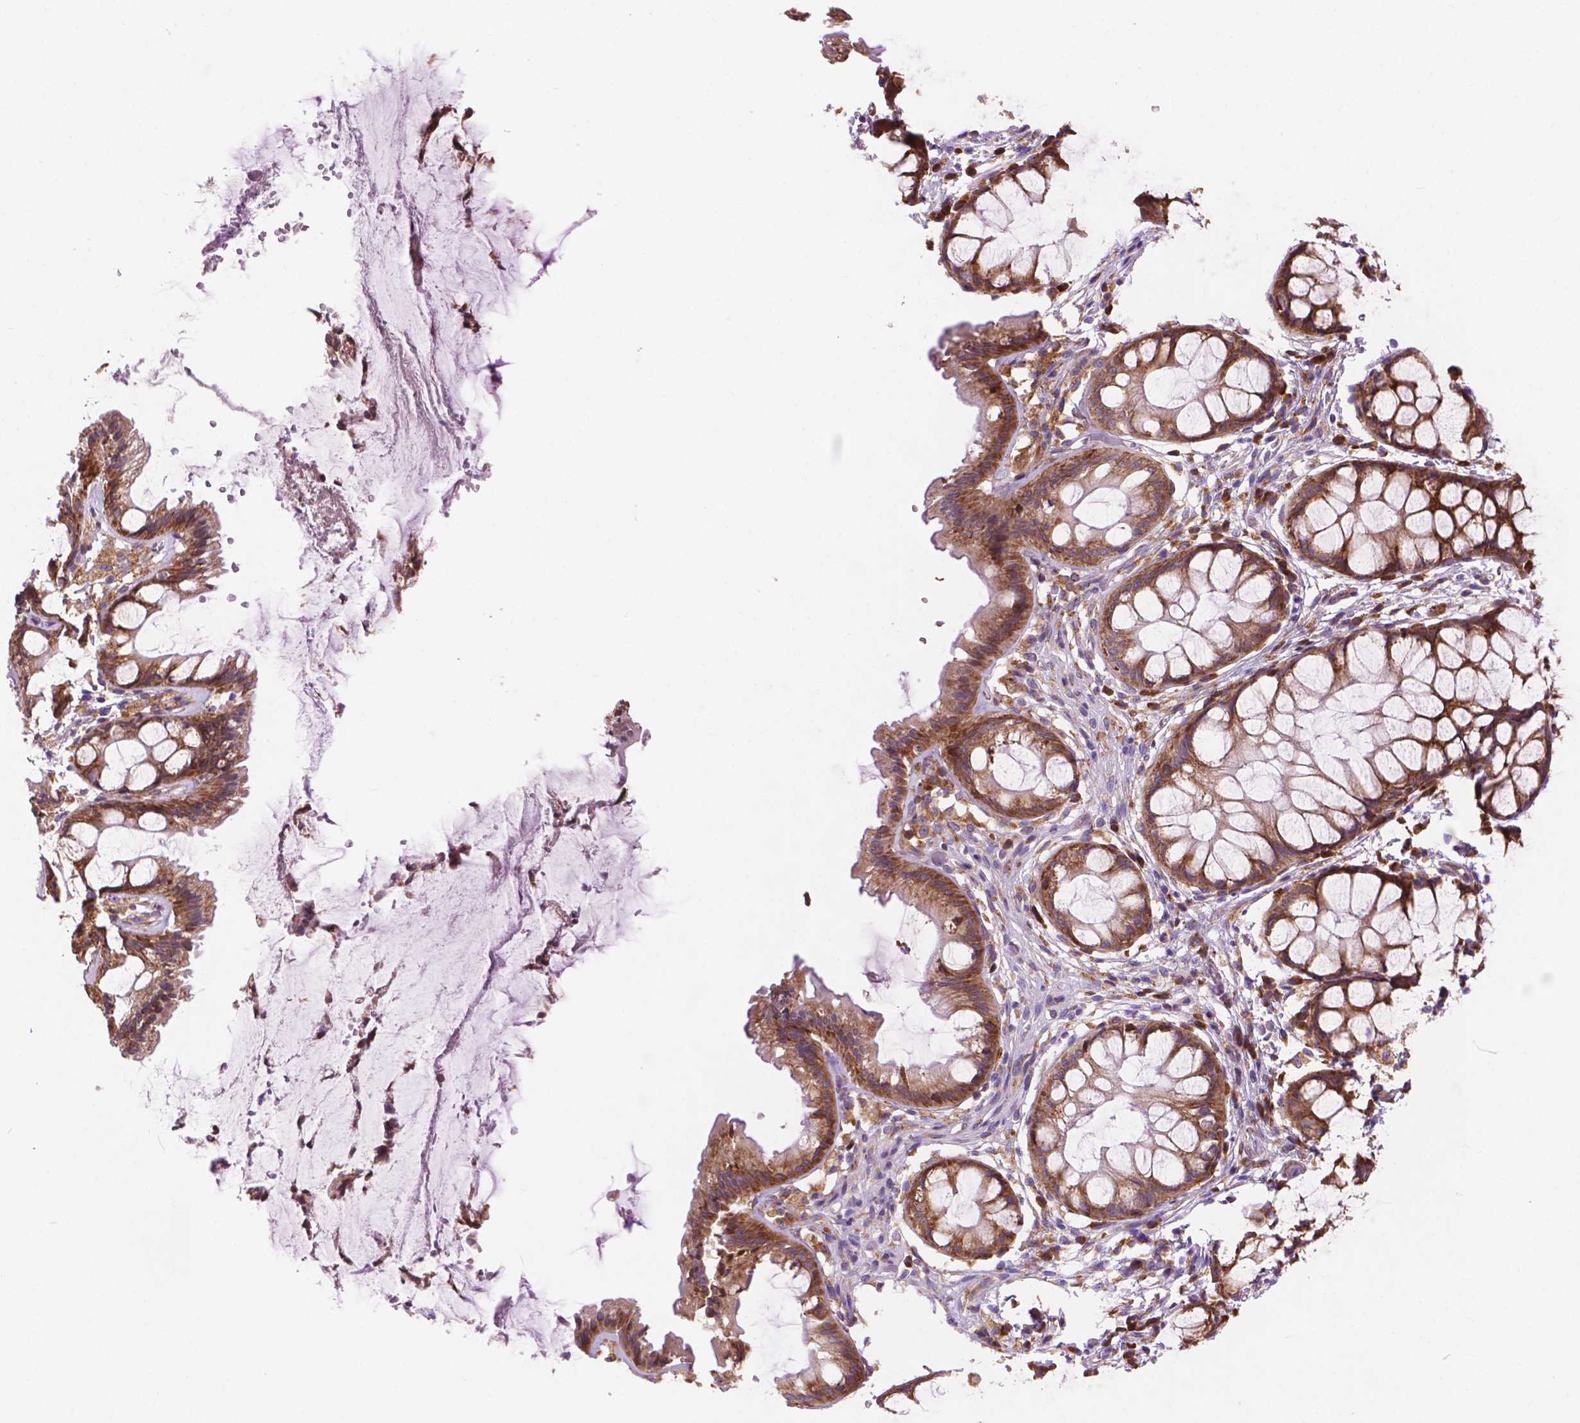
{"staining": {"intensity": "moderate", "quantity": ">75%", "location": "cytoplasmic/membranous"}, "tissue": "rectum", "cell_type": "Glandular cells", "image_type": "normal", "snomed": [{"axis": "morphology", "description": "Normal tissue, NOS"}, {"axis": "topography", "description": "Rectum"}], "caption": "A photomicrograph showing moderate cytoplasmic/membranous expression in approximately >75% of glandular cells in benign rectum, as visualized by brown immunohistochemical staining.", "gene": "RPL37A", "patient": {"sex": "female", "age": 62}}